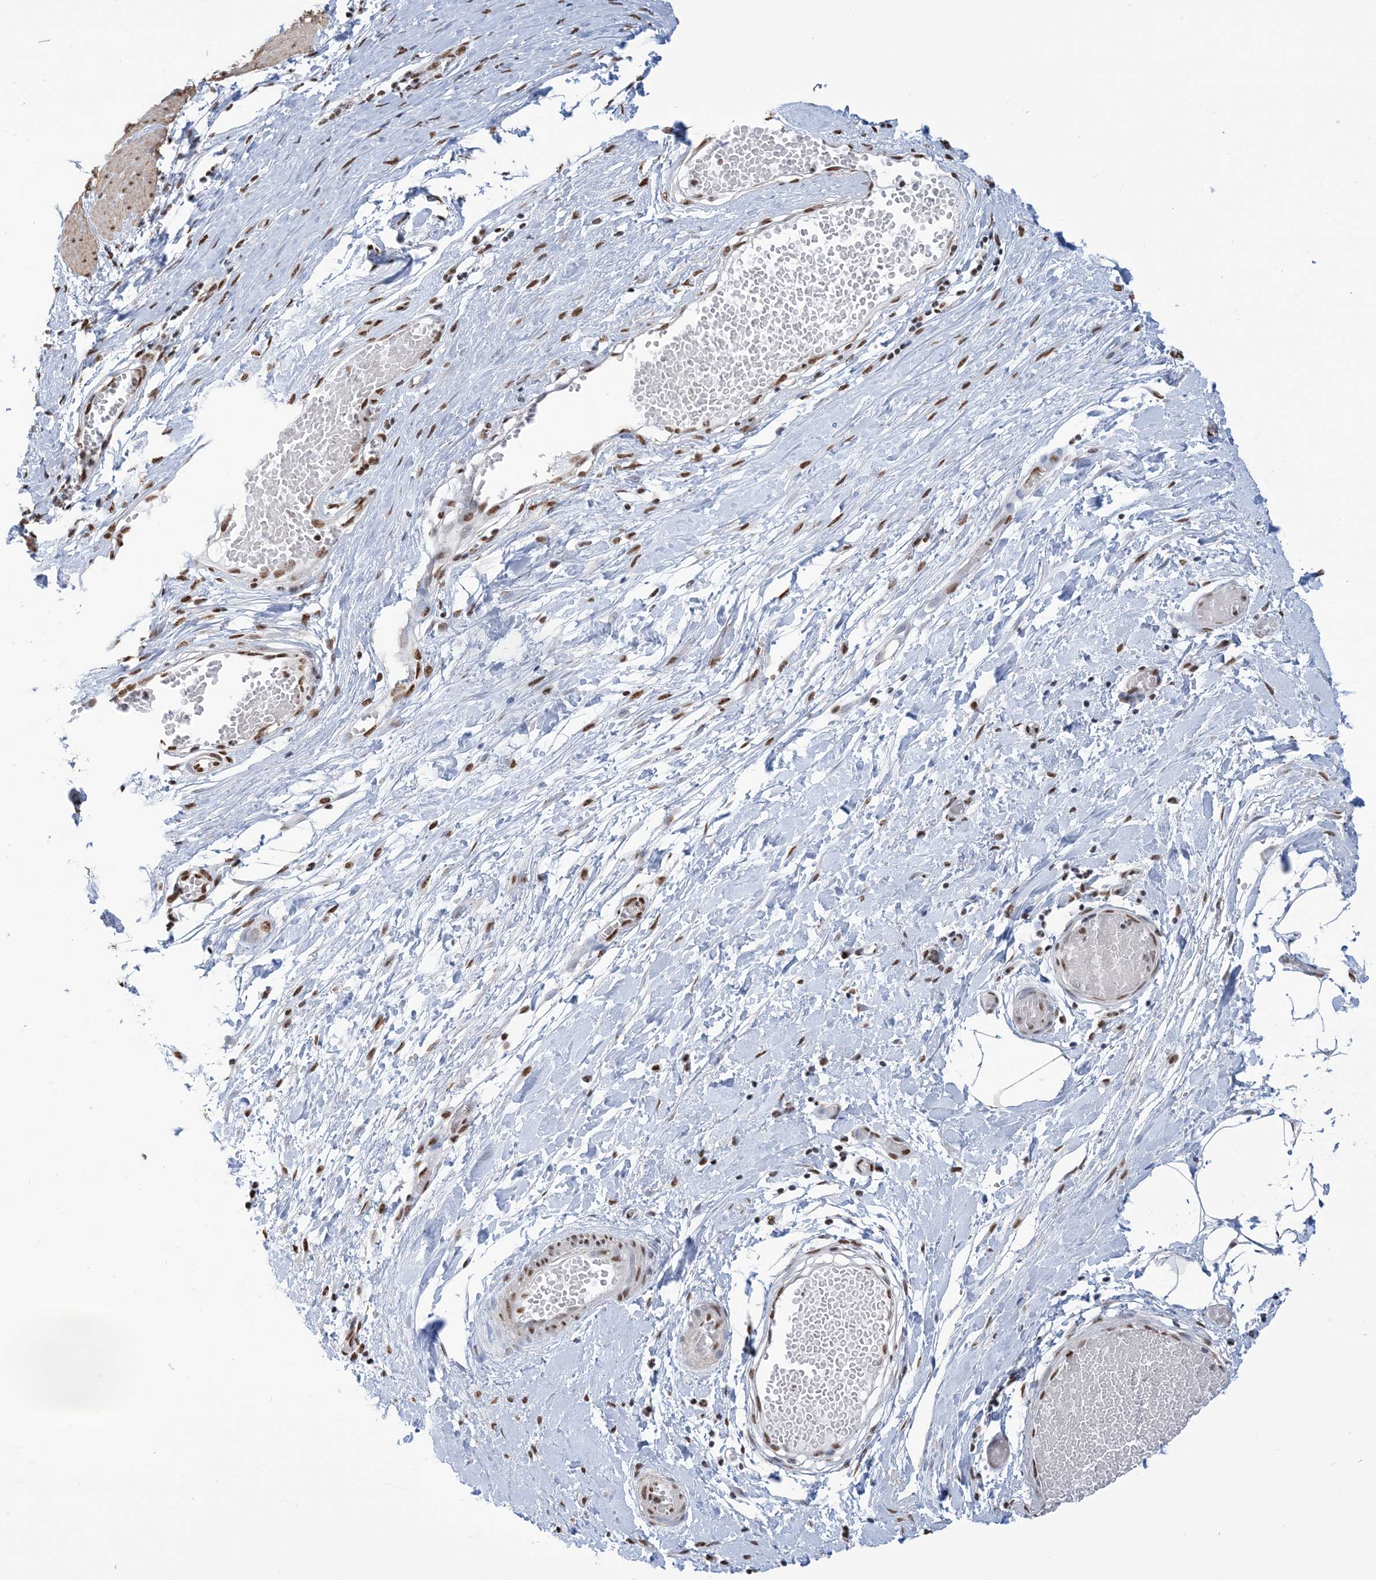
{"staining": {"intensity": "moderate", "quantity": "25%-75%", "location": "cytoplasmic/membranous,nuclear"}, "tissue": "smooth muscle", "cell_type": "Smooth muscle cells", "image_type": "normal", "snomed": [{"axis": "morphology", "description": "Normal tissue, NOS"}, {"axis": "morphology", "description": "Adenocarcinoma, NOS"}, {"axis": "topography", "description": "Colon"}, {"axis": "topography", "description": "Peripheral nerve tissue"}], "caption": "Protein staining of unremarkable smooth muscle exhibits moderate cytoplasmic/membranous,nuclear staining in approximately 25%-75% of smooth muscle cells.", "gene": "ZNF792", "patient": {"sex": "male", "age": 14}}